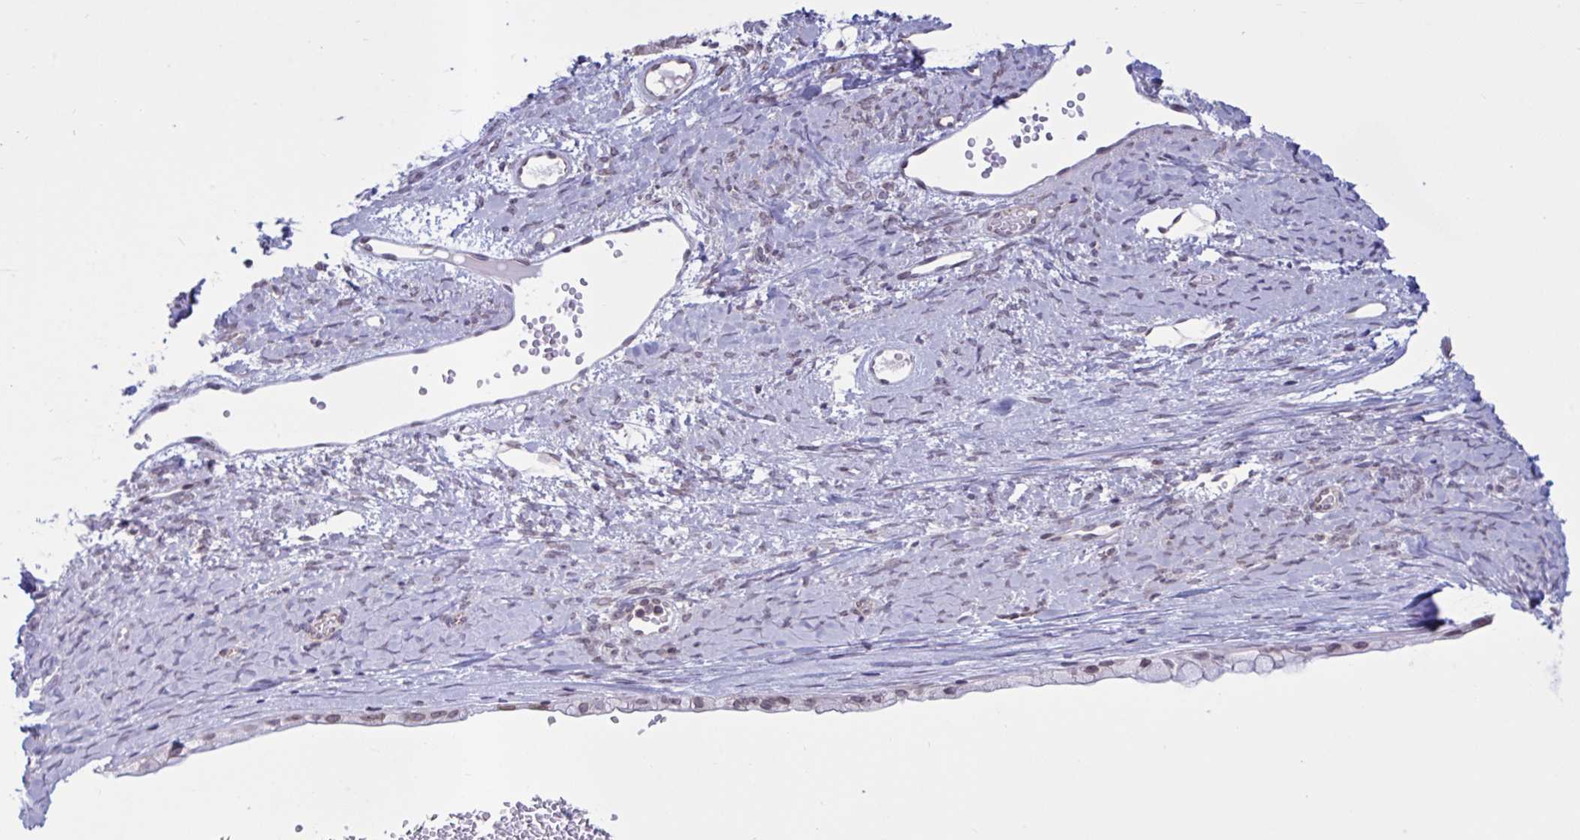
{"staining": {"intensity": "moderate", "quantity": ">75%", "location": "nuclear"}, "tissue": "ovarian cancer", "cell_type": "Tumor cells", "image_type": "cancer", "snomed": [{"axis": "morphology", "description": "Cystadenocarcinoma, mucinous, NOS"}, {"axis": "topography", "description": "Ovary"}], "caption": "Immunohistochemical staining of human ovarian mucinous cystadenocarcinoma exhibits medium levels of moderate nuclear staining in about >75% of tumor cells.", "gene": "DOCK11", "patient": {"sex": "female", "age": 61}}